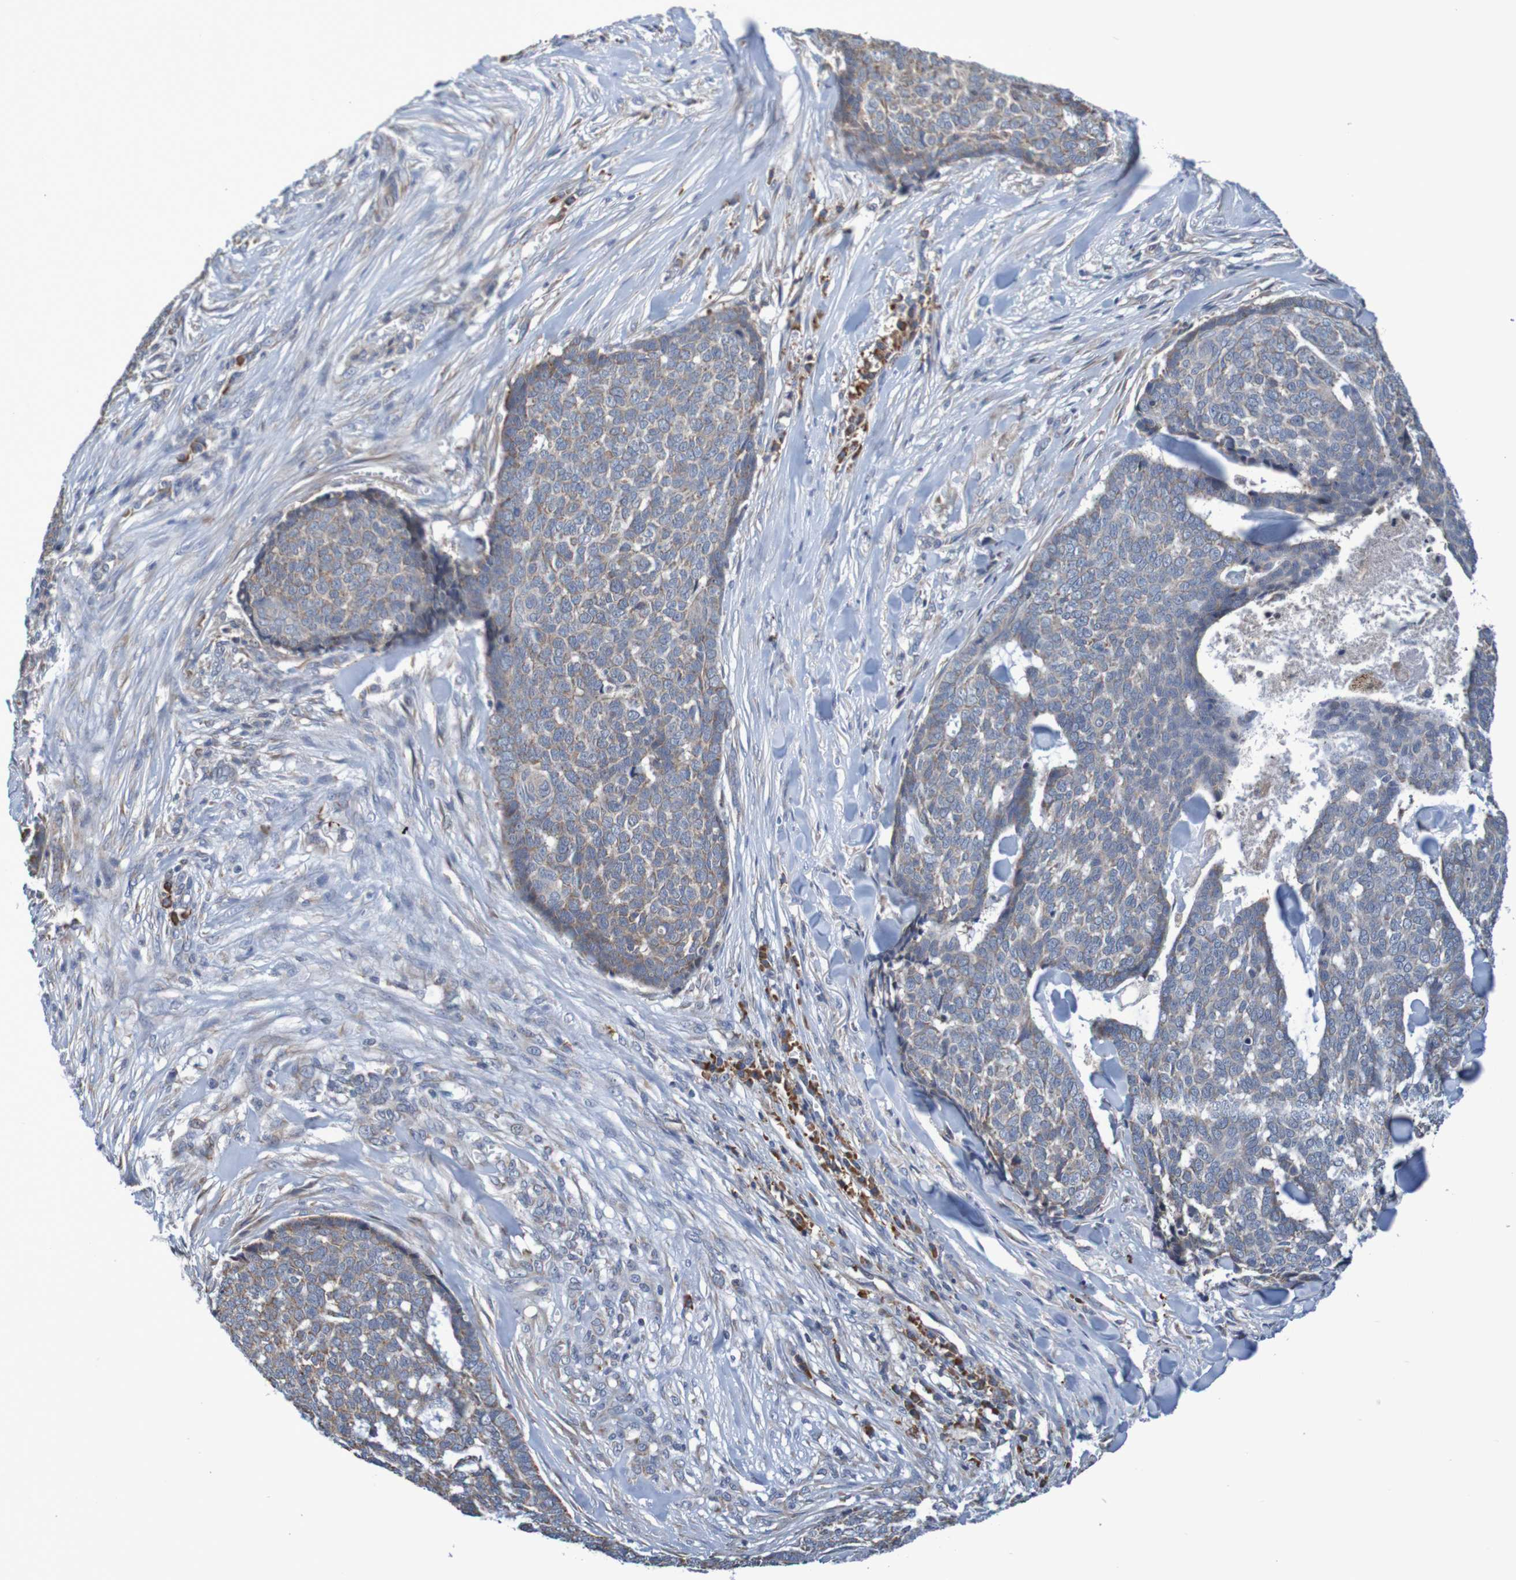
{"staining": {"intensity": "weak", "quantity": ">75%", "location": "cytoplasmic/membranous"}, "tissue": "skin cancer", "cell_type": "Tumor cells", "image_type": "cancer", "snomed": [{"axis": "morphology", "description": "Basal cell carcinoma"}, {"axis": "topography", "description": "Skin"}], "caption": "Basal cell carcinoma (skin) stained for a protein (brown) shows weak cytoplasmic/membranous positive staining in about >75% of tumor cells.", "gene": "CLDN18", "patient": {"sex": "male", "age": 84}}